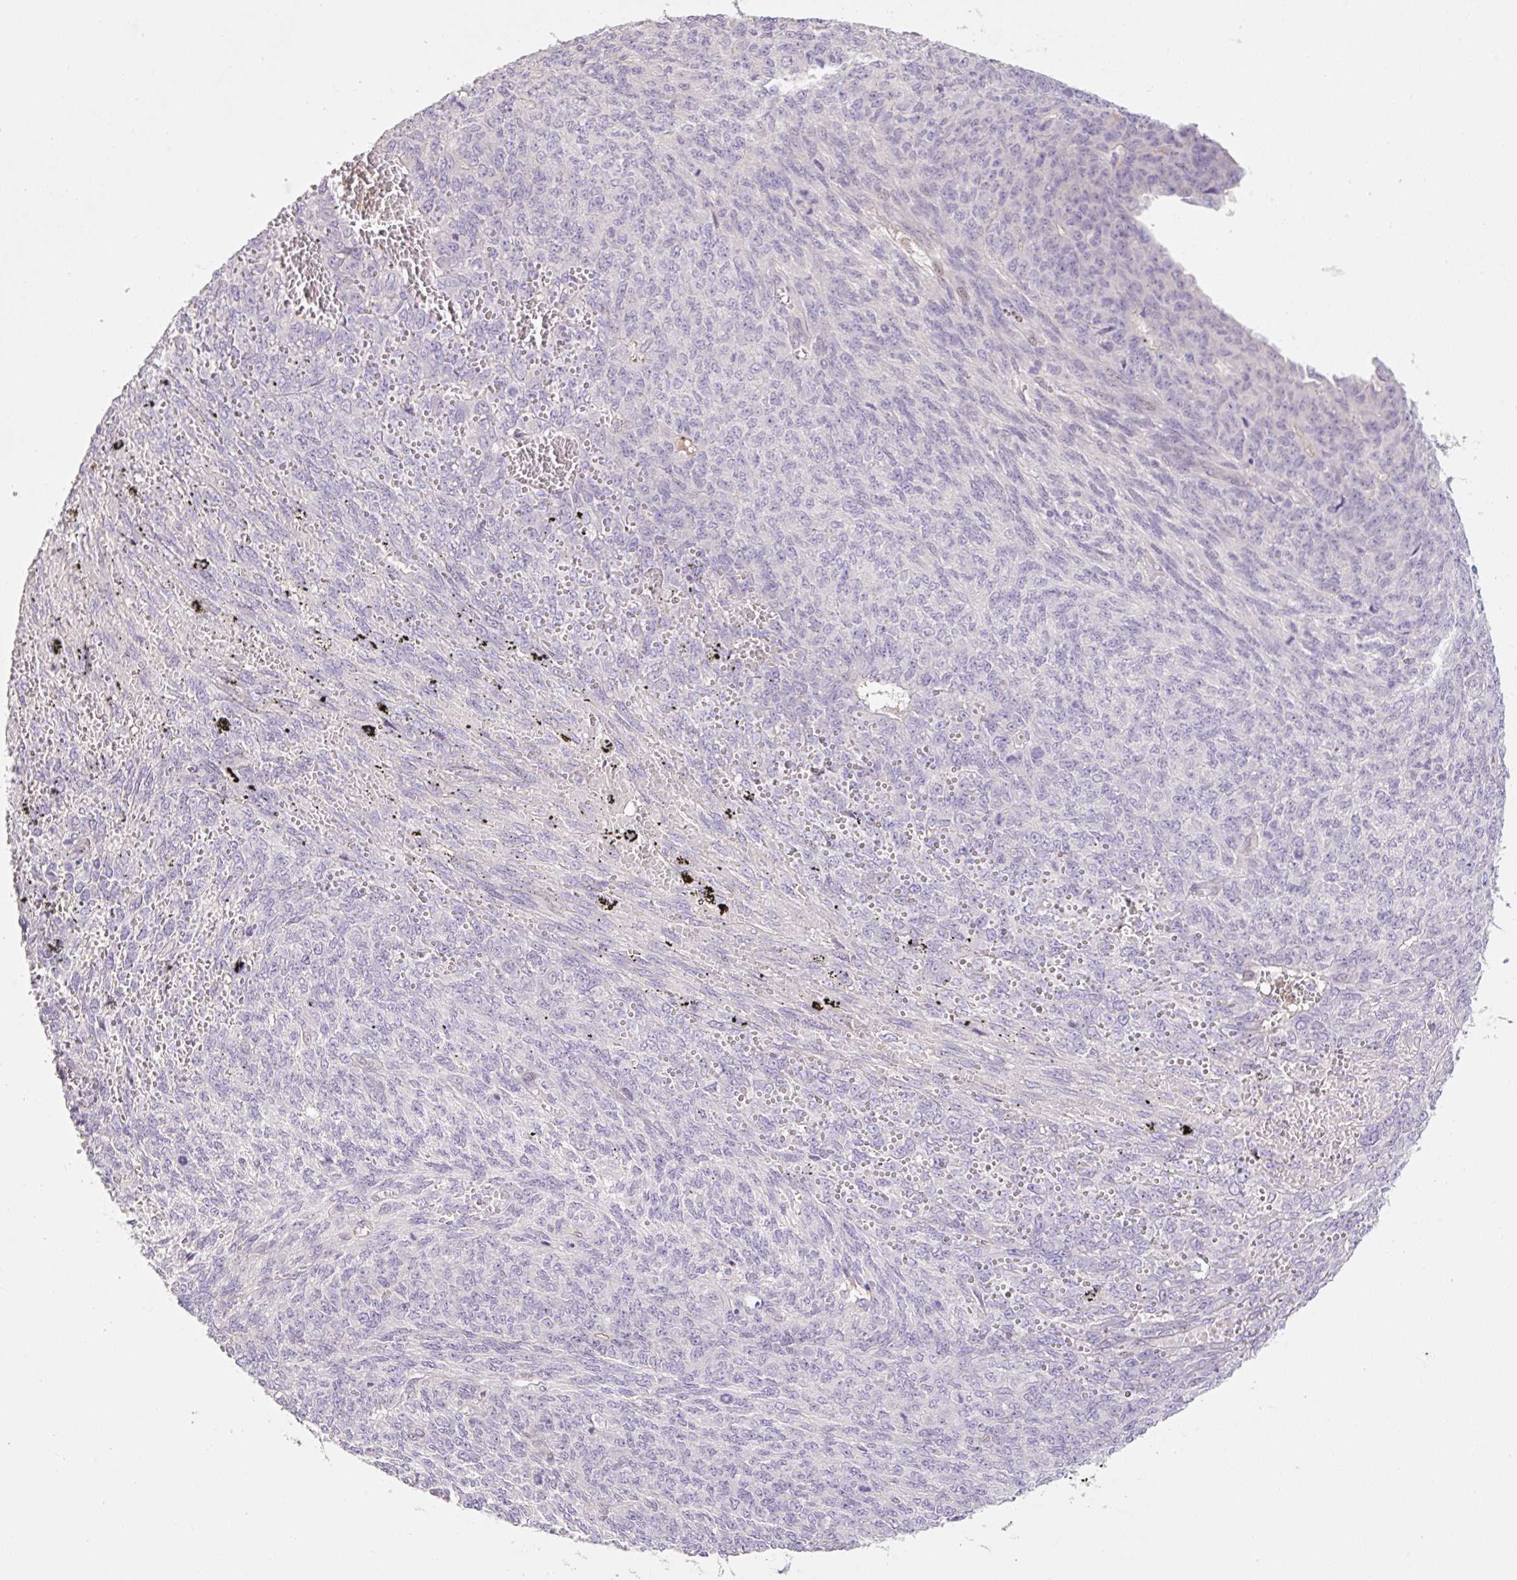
{"staining": {"intensity": "negative", "quantity": "none", "location": "none"}, "tissue": "endometrial cancer", "cell_type": "Tumor cells", "image_type": "cancer", "snomed": [{"axis": "morphology", "description": "Adenocarcinoma, NOS"}, {"axis": "topography", "description": "Endometrium"}], "caption": "A histopathology image of endometrial cancer (adenocarcinoma) stained for a protein displays no brown staining in tumor cells.", "gene": "ZNF552", "patient": {"sex": "female", "age": 32}}